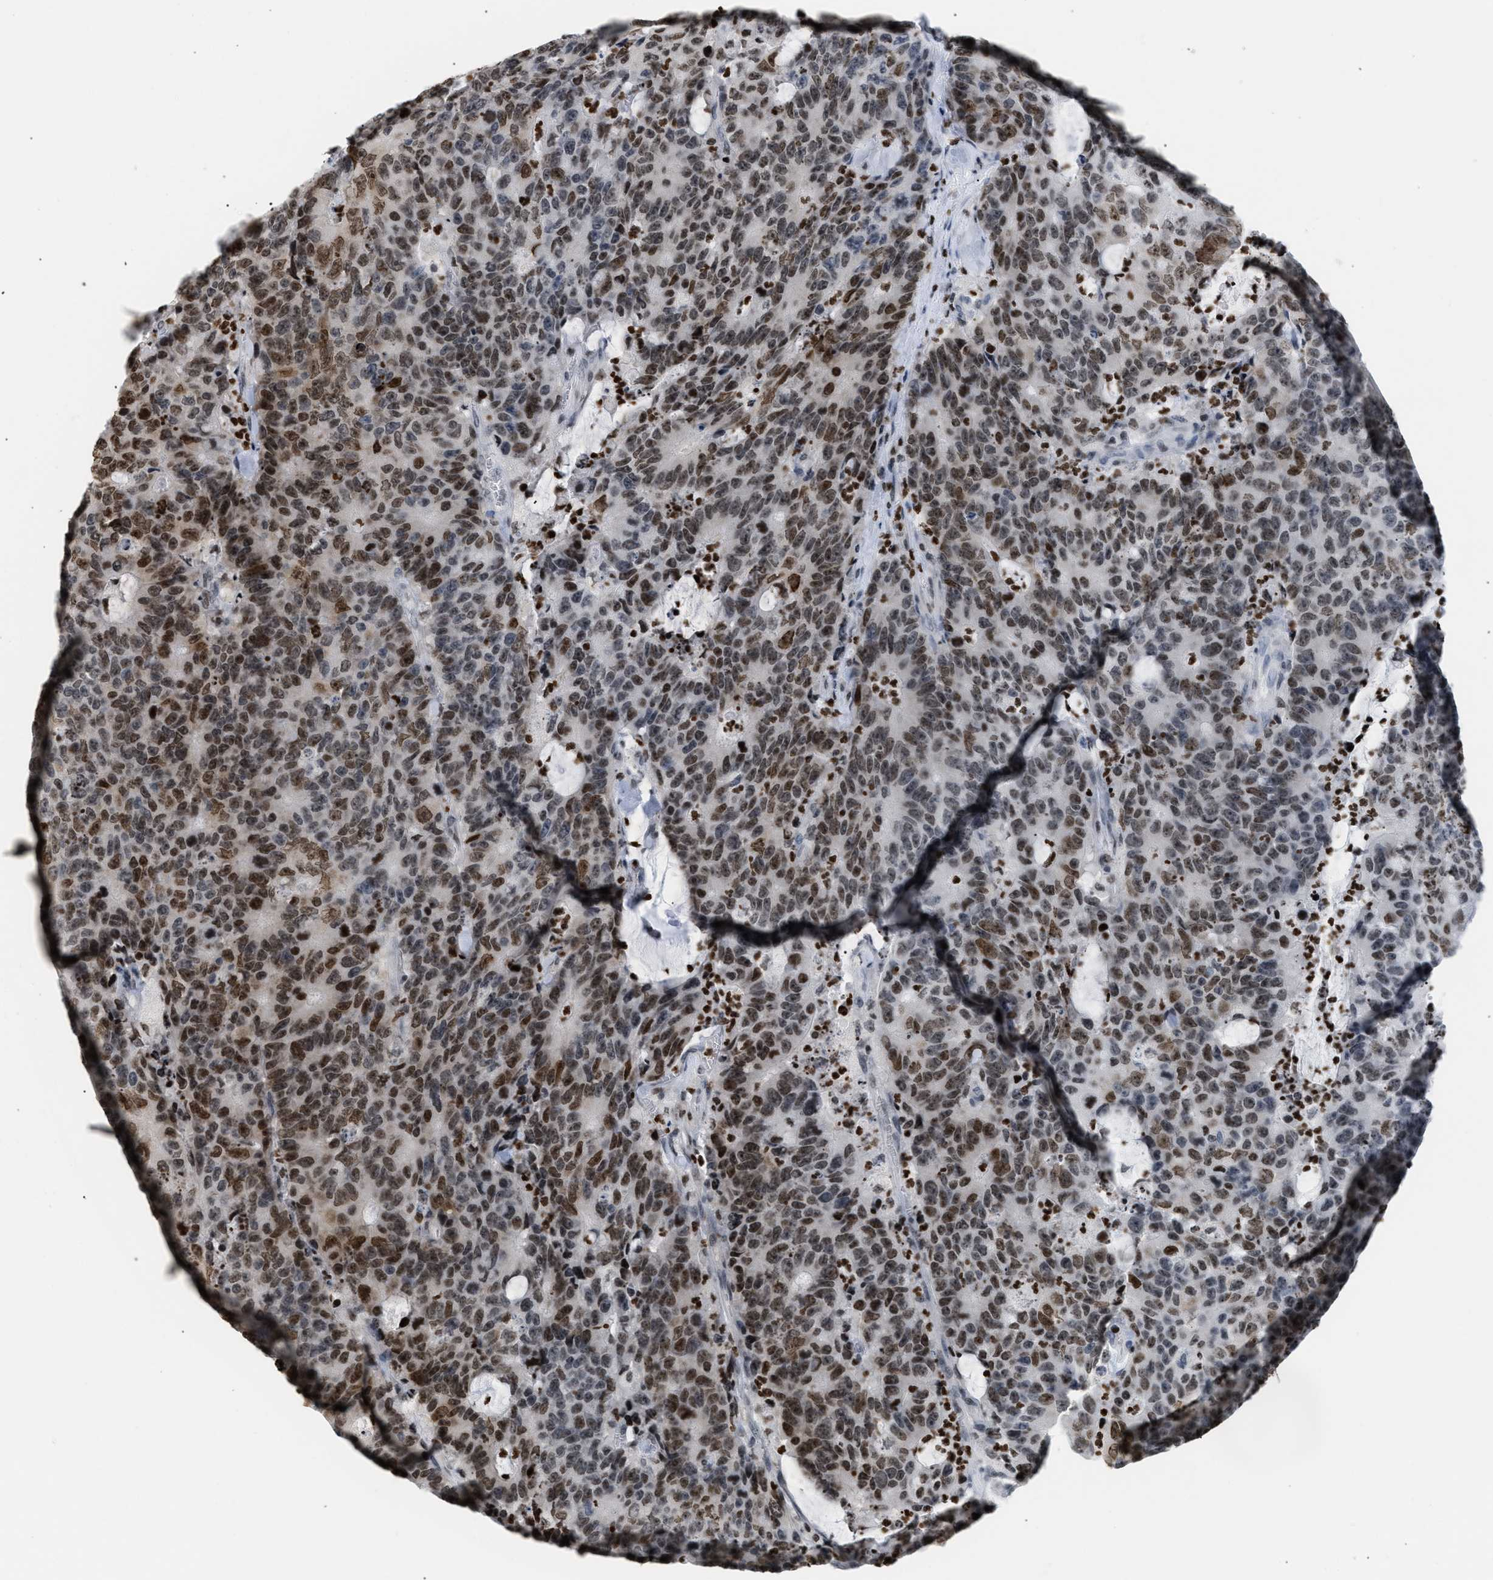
{"staining": {"intensity": "moderate", "quantity": ">75%", "location": "nuclear"}, "tissue": "colorectal cancer", "cell_type": "Tumor cells", "image_type": "cancer", "snomed": [{"axis": "morphology", "description": "Adenocarcinoma, NOS"}, {"axis": "topography", "description": "Colon"}], "caption": "A micrograph showing moderate nuclear expression in approximately >75% of tumor cells in adenocarcinoma (colorectal), as visualized by brown immunohistochemical staining.", "gene": "HMGN2", "patient": {"sex": "female", "age": 86}}